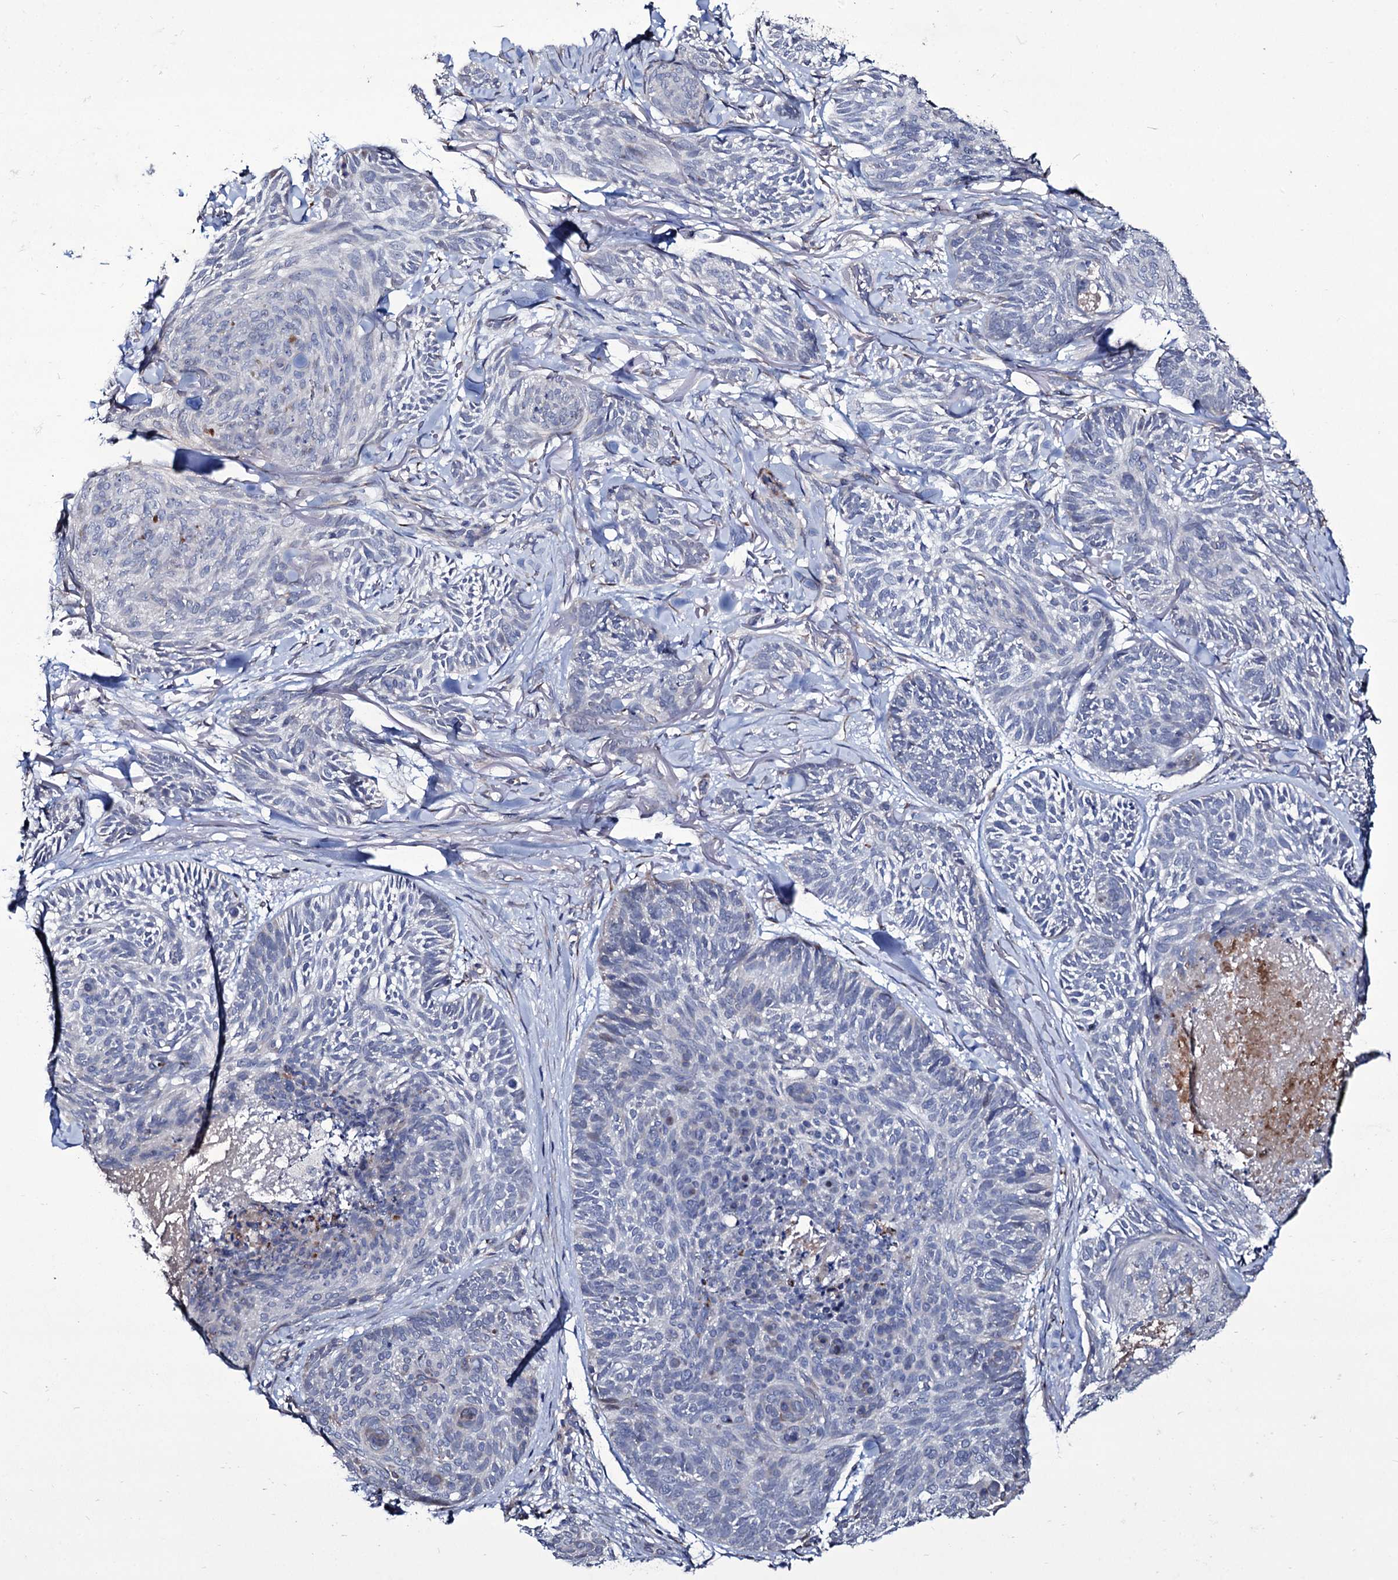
{"staining": {"intensity": "negative", "quantity": "none", "location": "none"}, "tissue": "skin cancer", "cell_type": "Tumor cells", "image_type": "cancer", "snomed": [{"axis": "morphology", "description": "Normal tissue, NOS"}, {"axis": "morphology", "description": "Basal cell carcinoma"}, {"axis": "topography", "description": "Skin"}], "caption": "Tumor cells show no significant protein expression in basal cell carcinoma (skin). The staining is performed using DAB brown chromogen with nuclei counter-stained in using hematoxylin.", "gene": "TUBGCP5", "patient": {"sex": "male", "age": 66}}